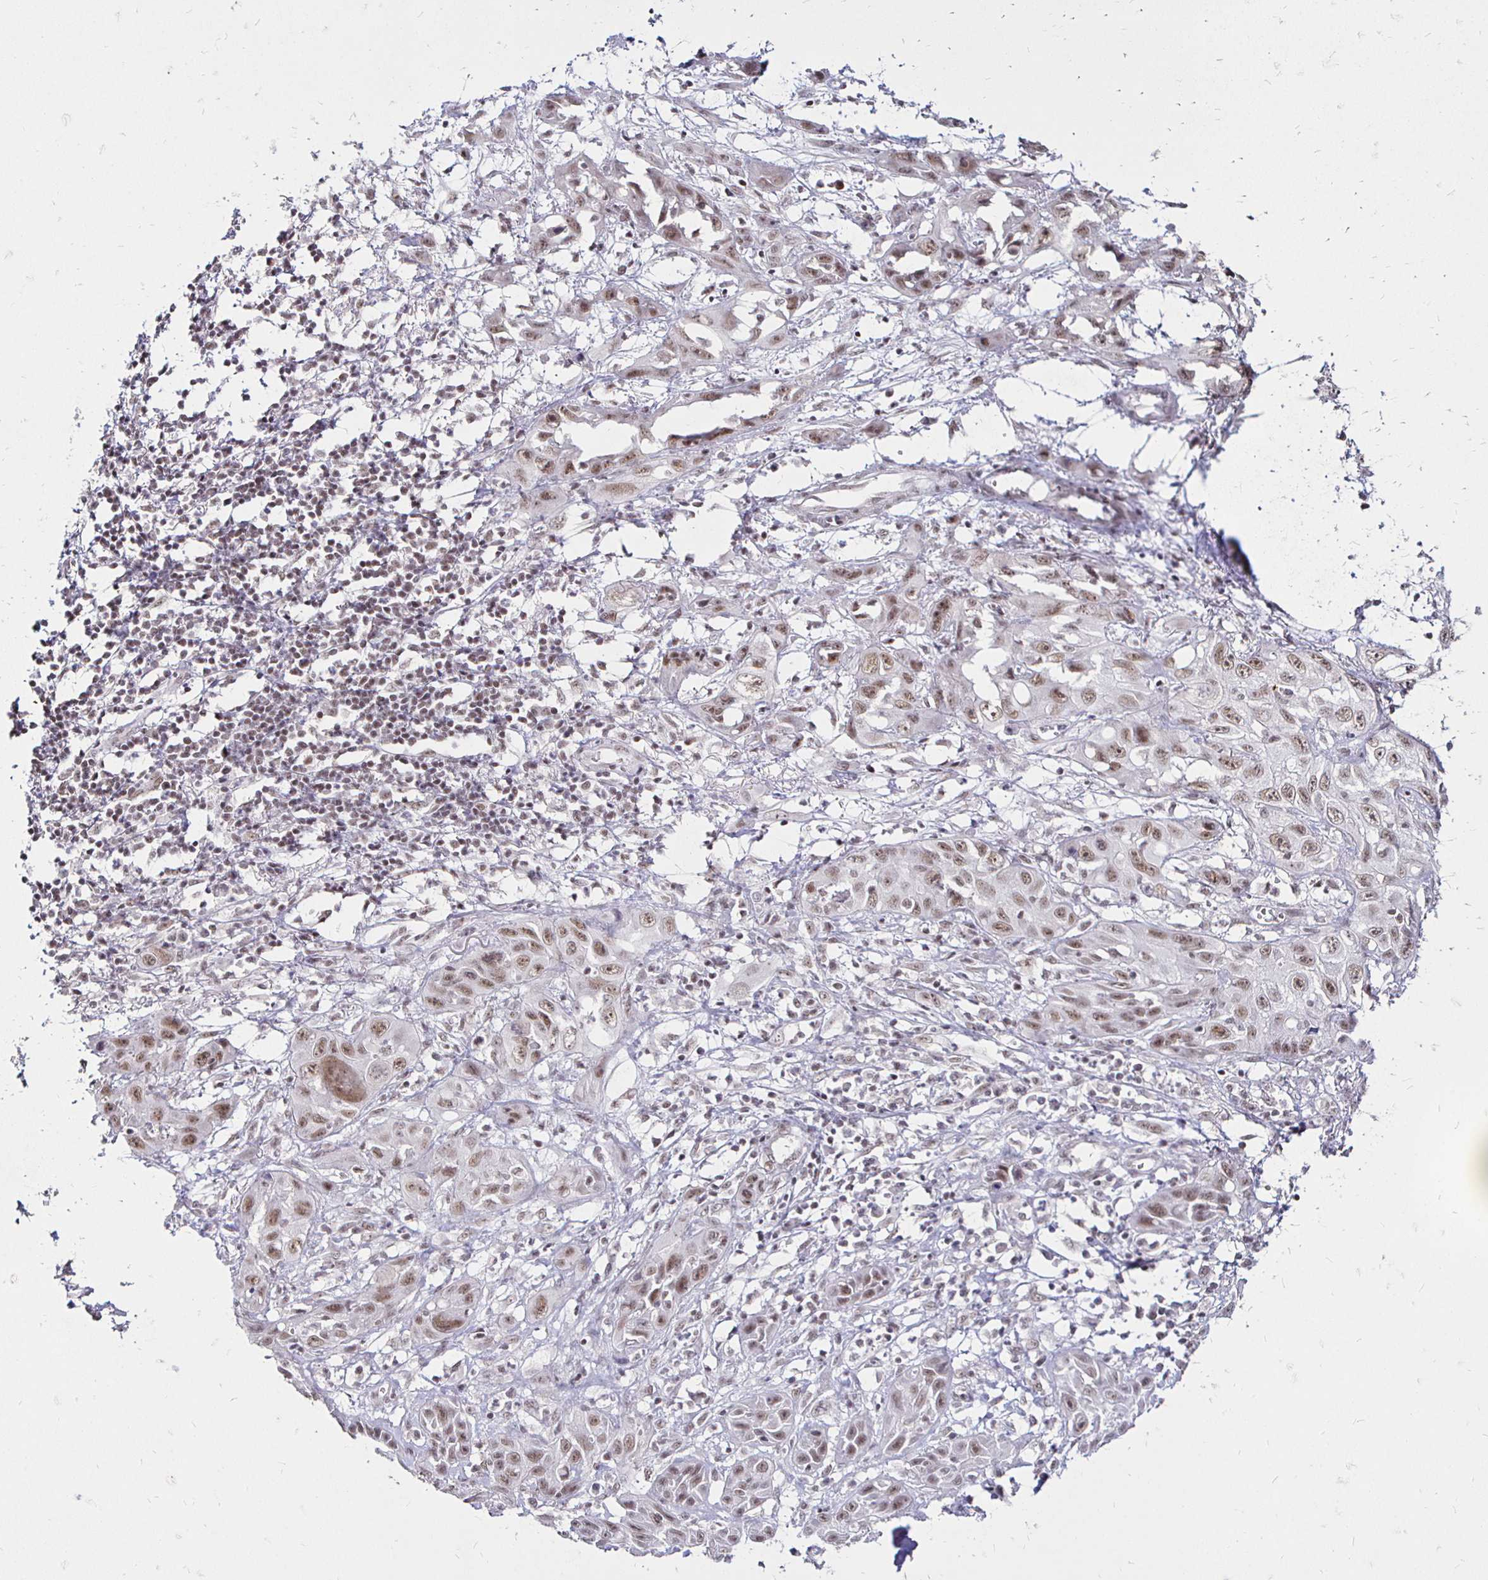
{"staining": {"intensity": "moderate", "quantity": ">75%", "location": "nuclear"}, "tissue": "skin cancer", "cell_type": "Tumor cells", "image_type": "cancer", "snomed": [{"axis": "morphology", "description": "Squamous cell carcinoma, NOS"}, {"axis": "topography", "description": "Skin"}, {"axis": "topography", "description": "Vulva"}], "caption": "Squamous cell carcinoma (skin) stained with a protein marker exhibits moderate staining in tumor cells.", "gene": "SIN3A", "patient": {"sex": "female", "age": 71}}